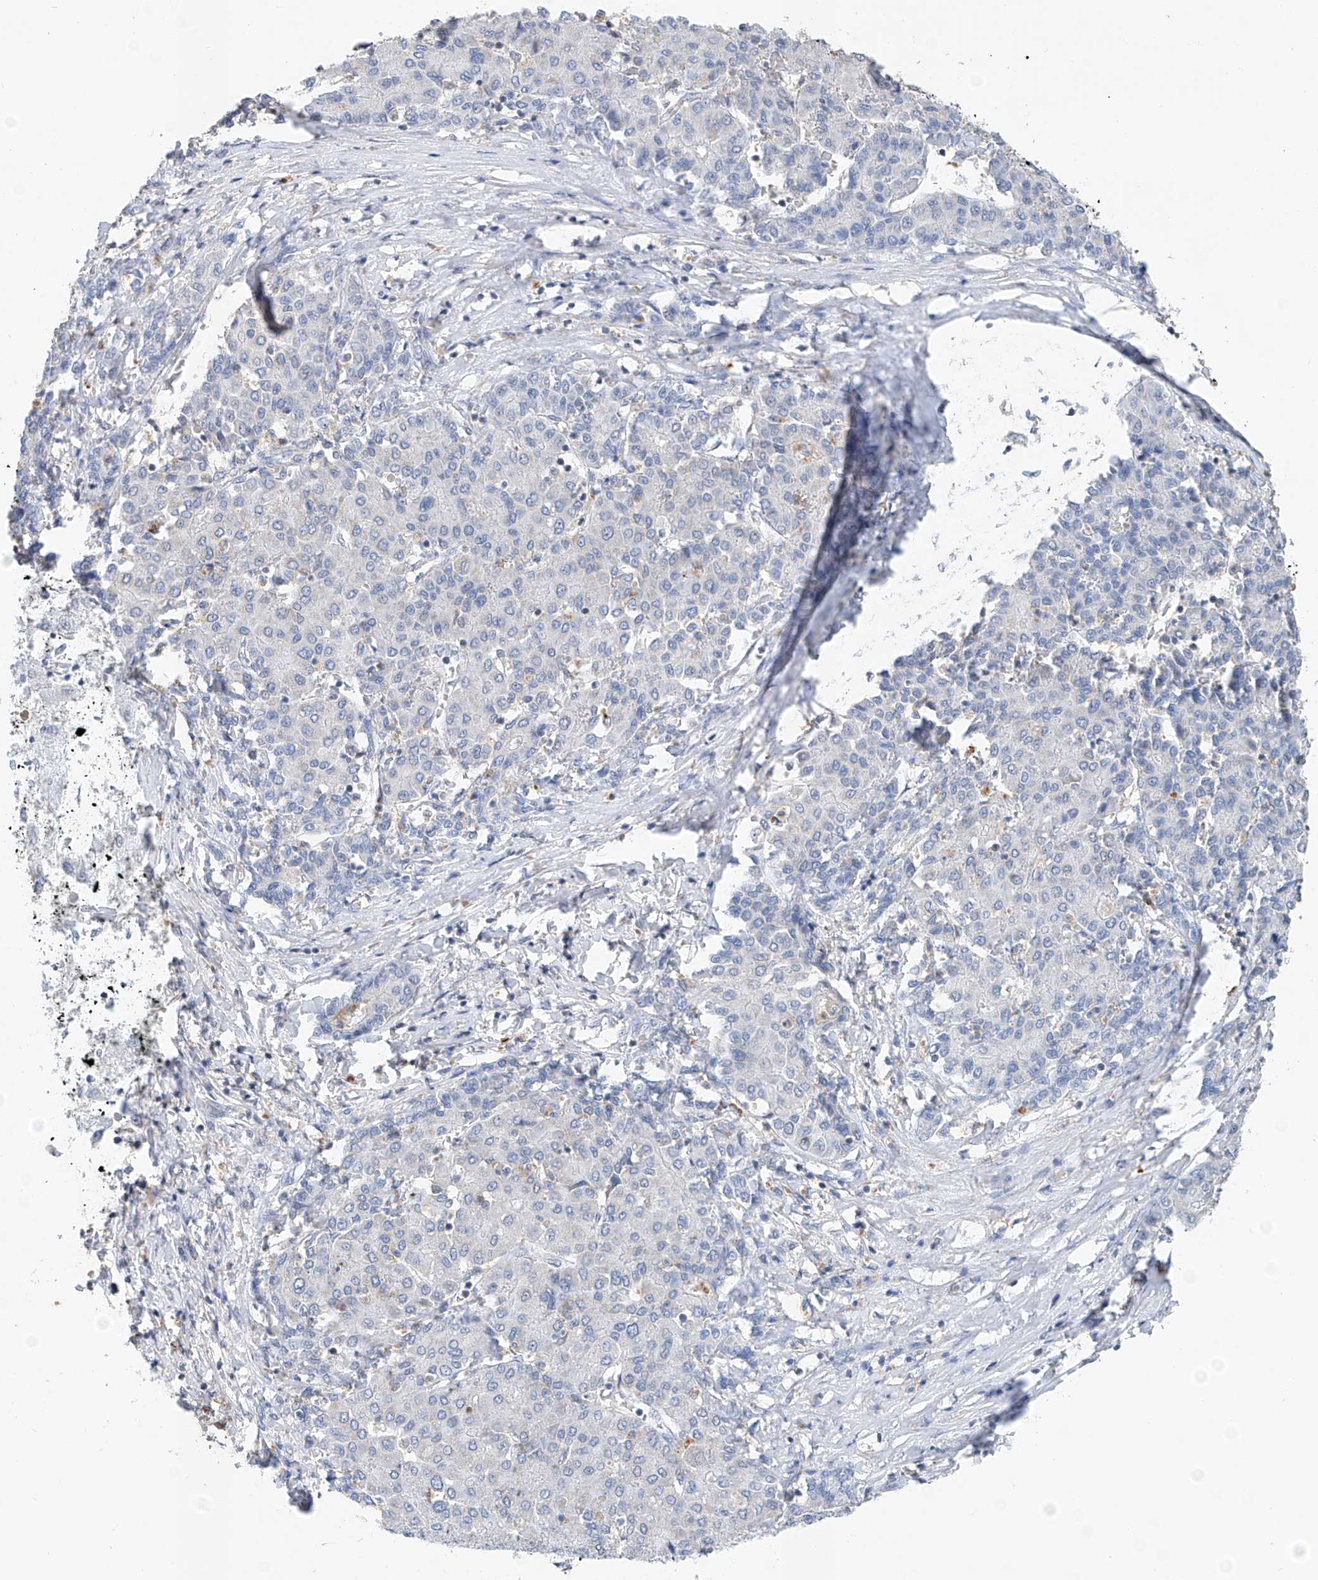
{"staining": {"intensity": "negative", "quantity": "none", "location": "none"}, "tissue": "liver cancer", "cell_type": "Tumor cells", "image_type": "cancer", "snomed": [{"axis": "morphology", "description": "Carcinoma, Hepatocellular, NOS"}, {"axis": "topography", "description": "Liver"}], "caption": "Immunohistochemistry (IHC) of liver cancer (hepatocellular carcinoma) demonstrates no expression in tumor cells. The staining was performed using DAB (3,3'-diaminobenzidine) to visualize the protein expression in brown, while the nuclei were stained in blue with hematoxylin (Magnification: 20x).", "gene": "KLF15", "patient": {"sex": "male", "age": 65}}